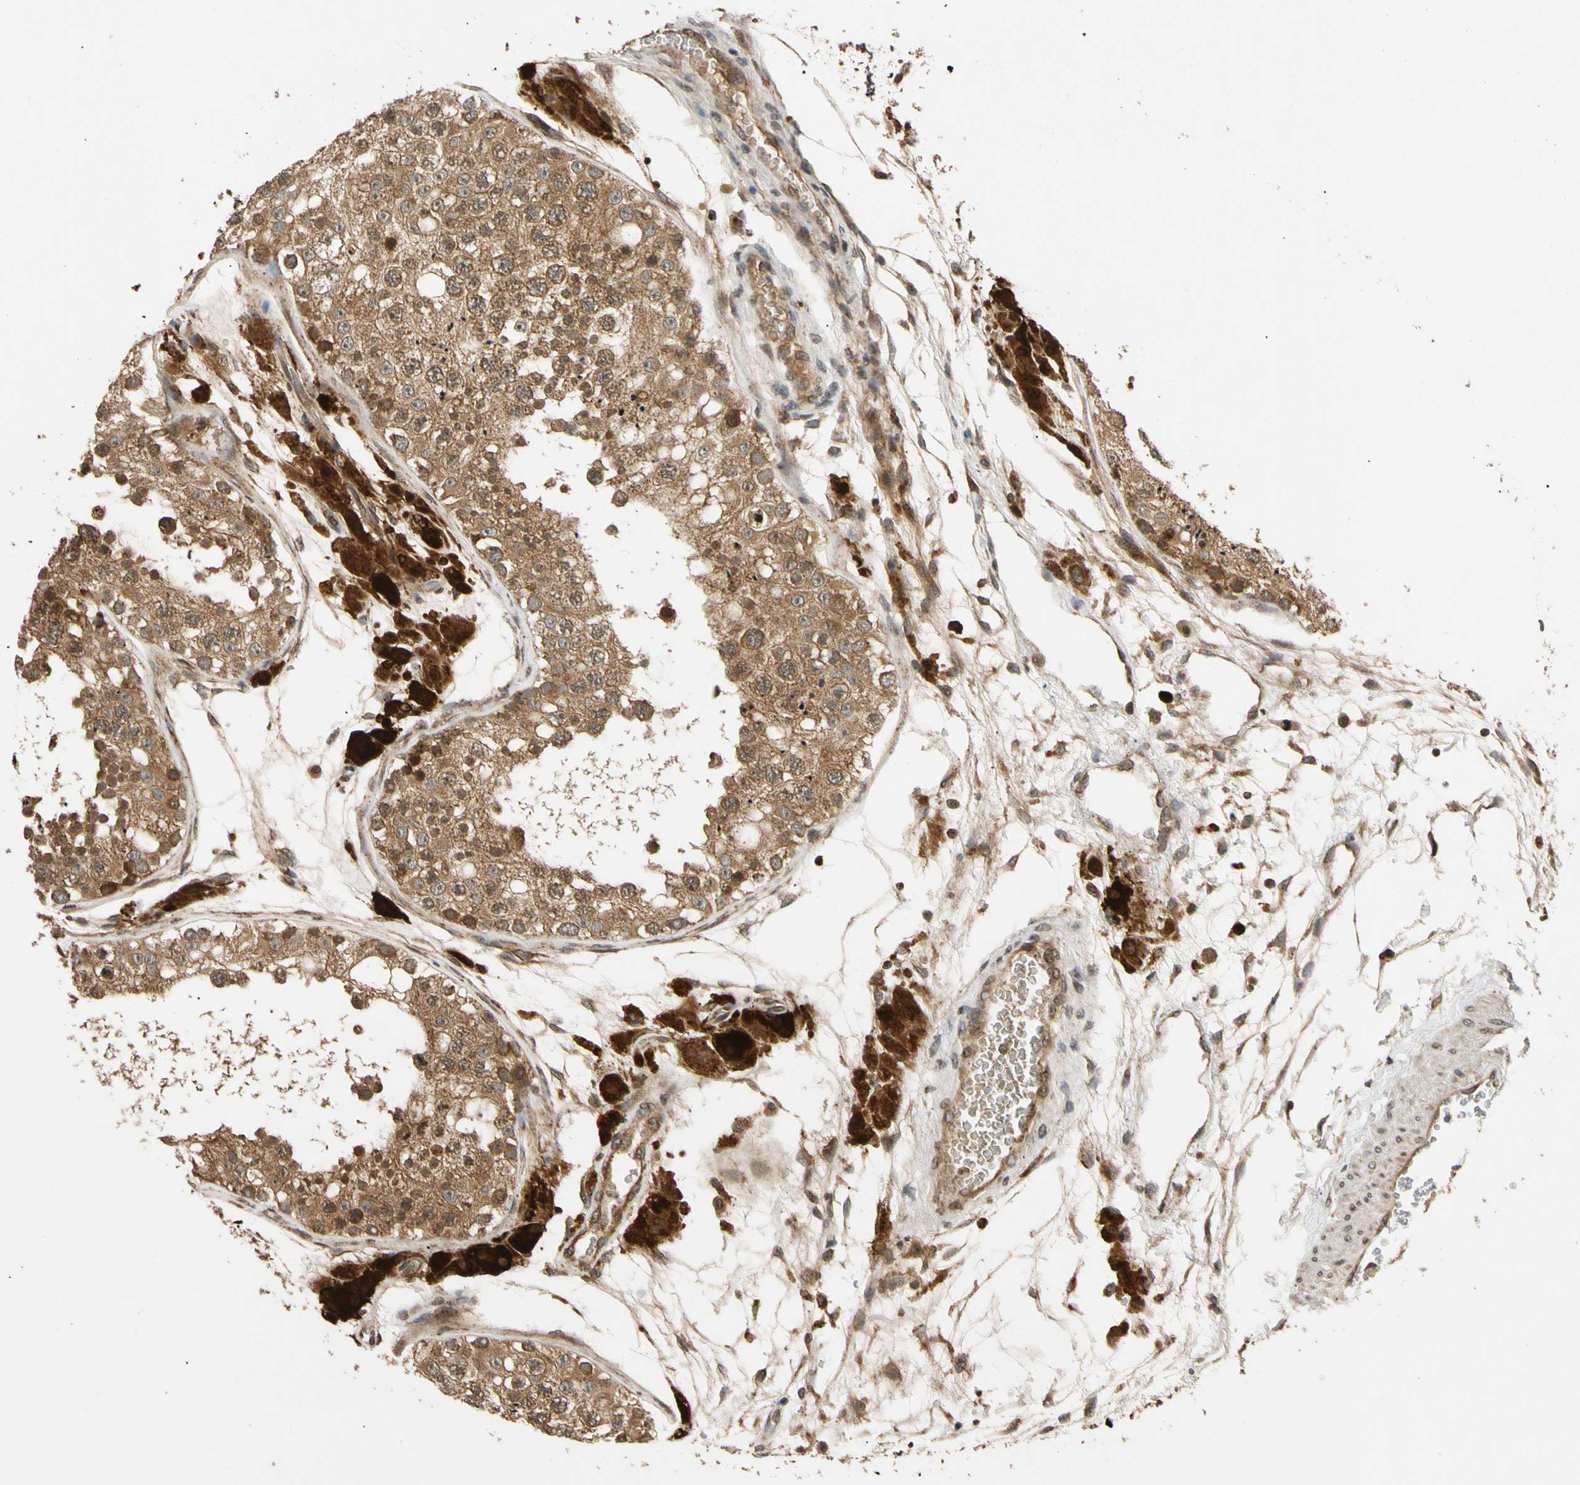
{"staining": {"intensity": "strong", "quantity": ">75%", "location": "cytoplasmic/membranous"}, "tissue": "testis", "cell_type": "Cells in seminiferous ducts", "image_type": "normal", "snomed": [{"axis": "morphology", "description": "Normal tissue, NOS"}, {"axis": "topography", "description": "Testis"}], "caption": "Cells in seminiferous ducts reveal high levels of strong cytoplasmic/membranous staining in about >75% of cells in normal testis.", "gene": "MRPS22", "patient": {"sex": "male", "age": 26}}